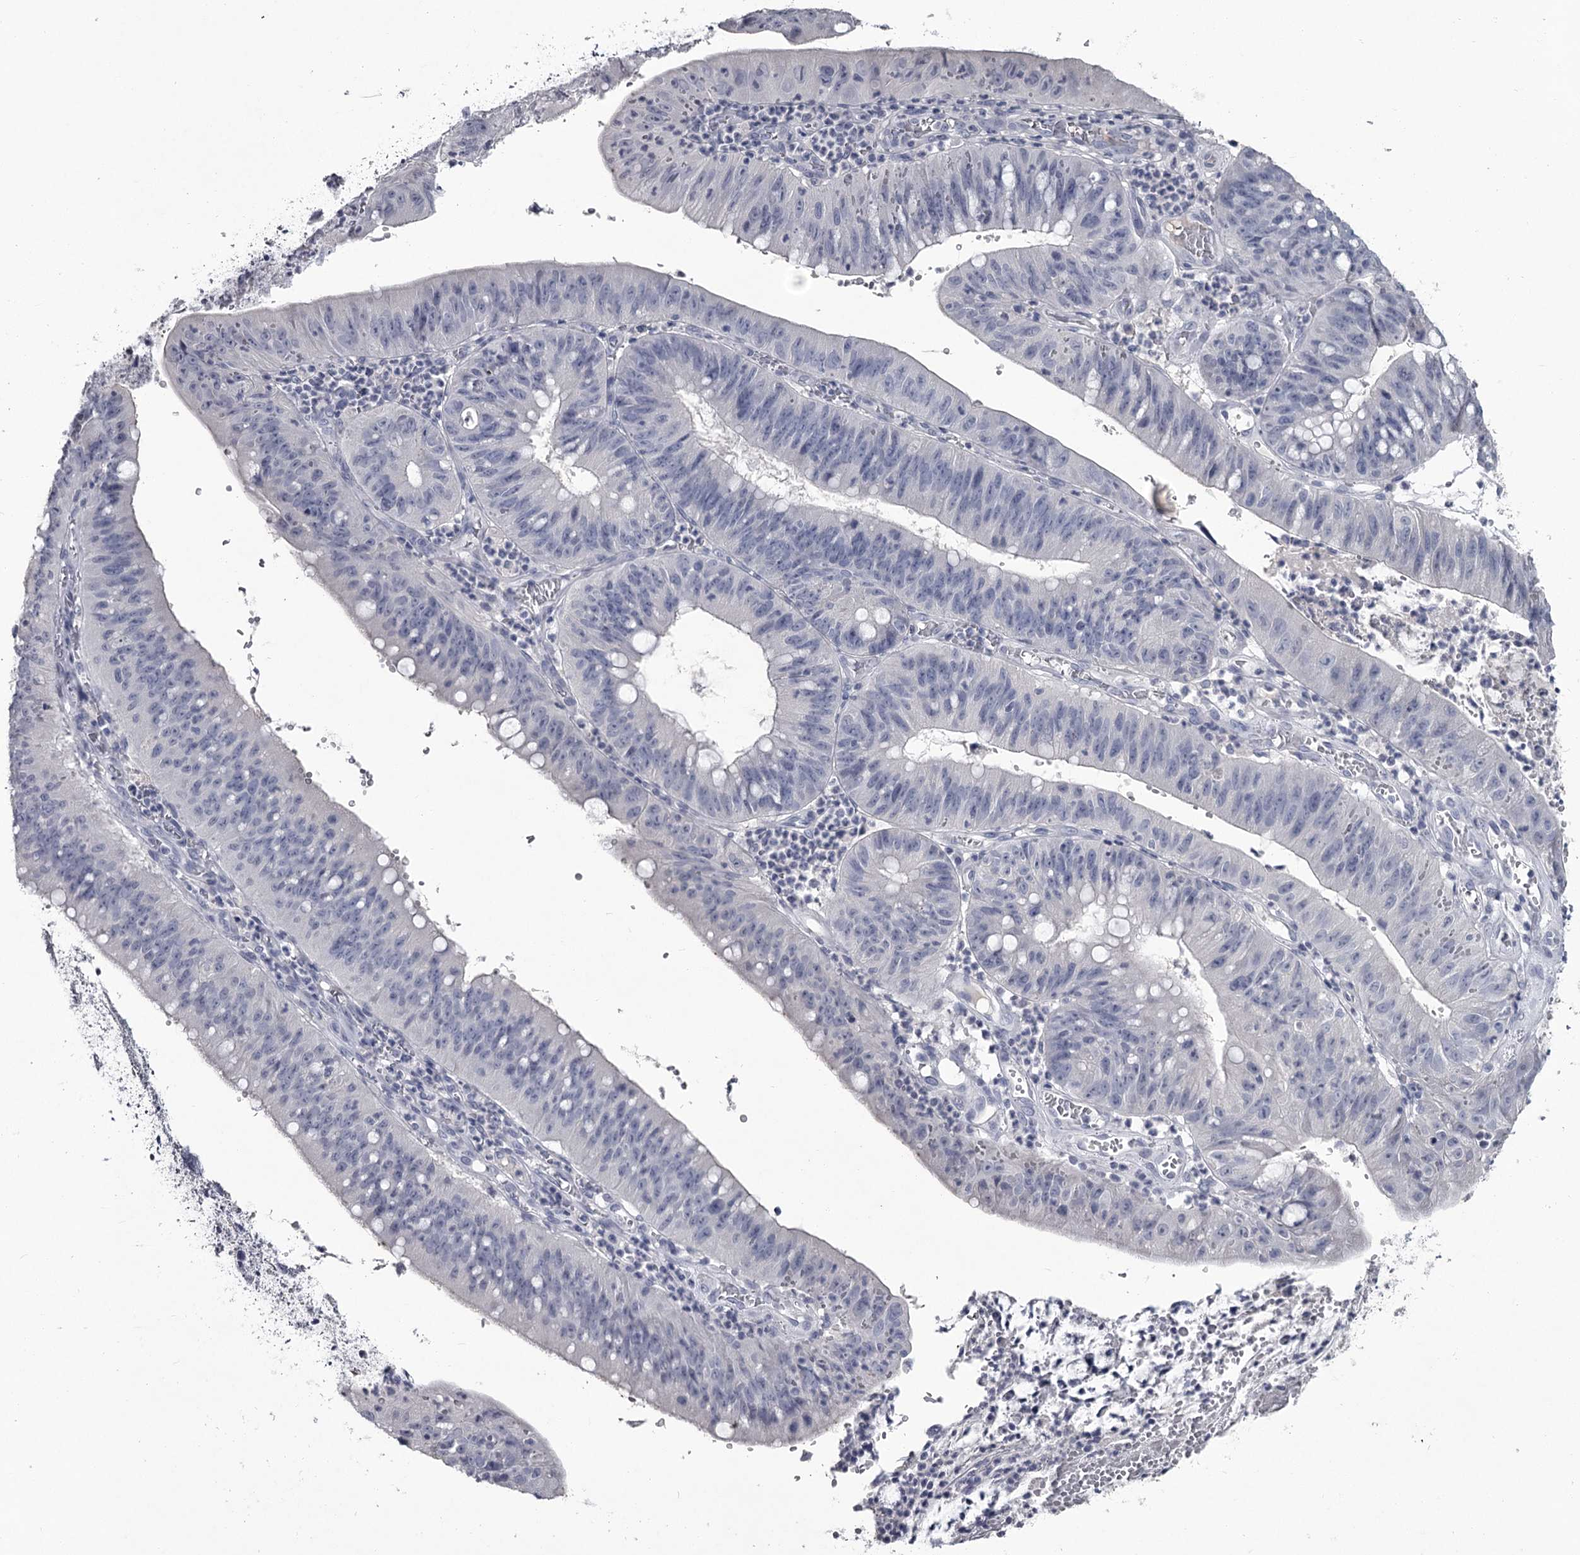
{"staining": {"intensity": "negative", "quantity": "none", "location": "none"}, "tissue": "stomach cancer", "cell_type": "Tumor cells", "image_type": "cancer", "snomed": [{"axis": "morphology", "description": "Adenocarcinoma, NOS"}, {"axis": "topography", "description": "Stomach"}], "caption": "Tumor cells are negative for brown protein staining in stomach cancer.", "gene": "DAO", "patient": {"sex": "male", "age": 59}}